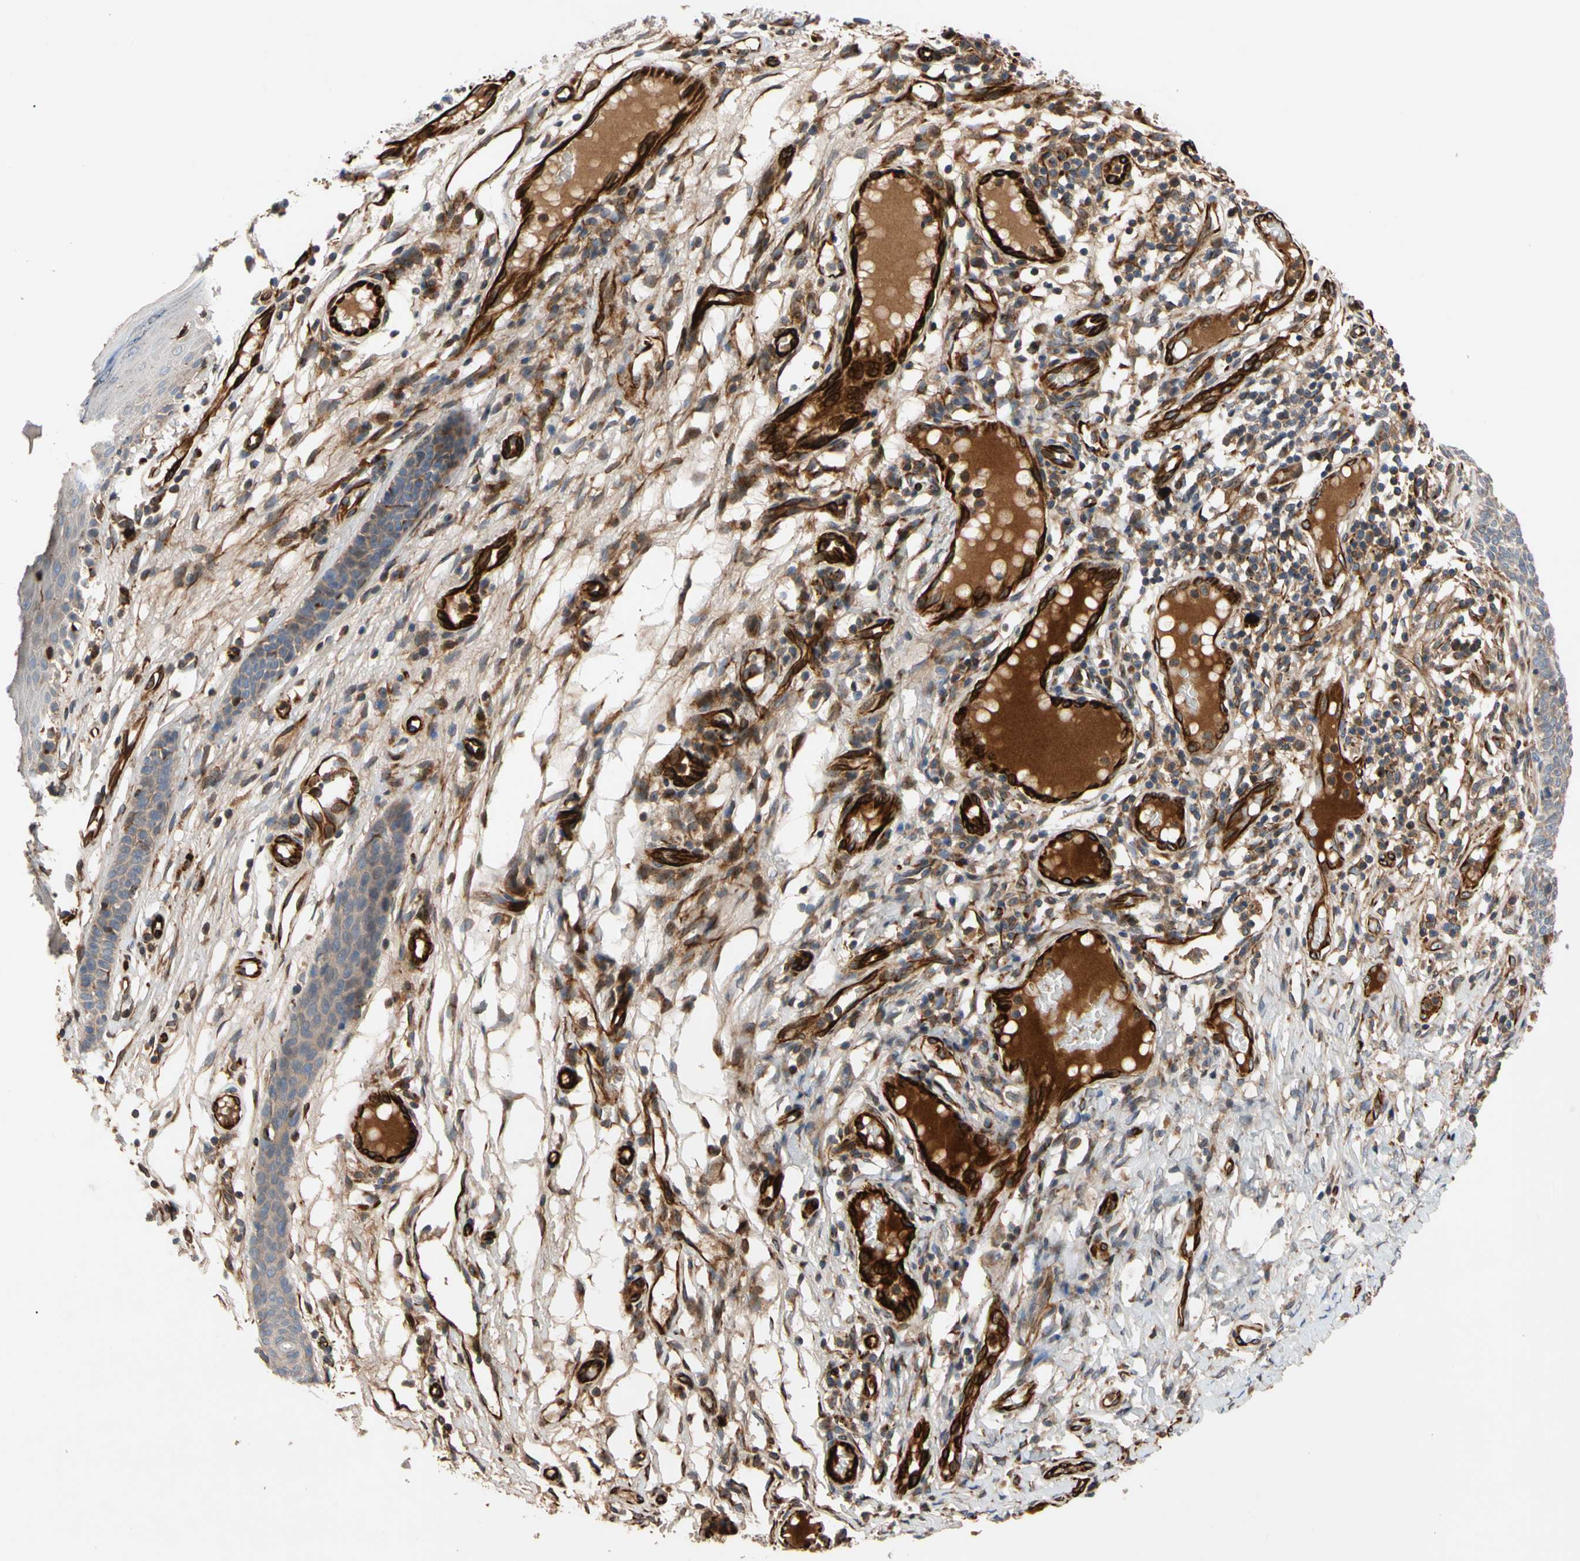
{"staining": {"intensity": "weak", "quantity": ">75%", "location": "cytoplasmic/membranous"}, "tissue": "skin cancer", "cell_type": "Tumor cells", "image_type": "cancer", "snomed": [{"axis": "morphology", "description": "Normal tissue, NOS"}, {"axis": "morphology", "description": "Basal cell carcinoma"}, {"axis": "topography", "description": "Skin"}], "caption": "Immunohistochemical staining of human basal cell carcinoma (skin) reveals low levels of weak cytoplasmic/membranous expression in about >75% of tumor cells.", "gene": "FGD6", "patient": {"sex": "male", "age": 87}}